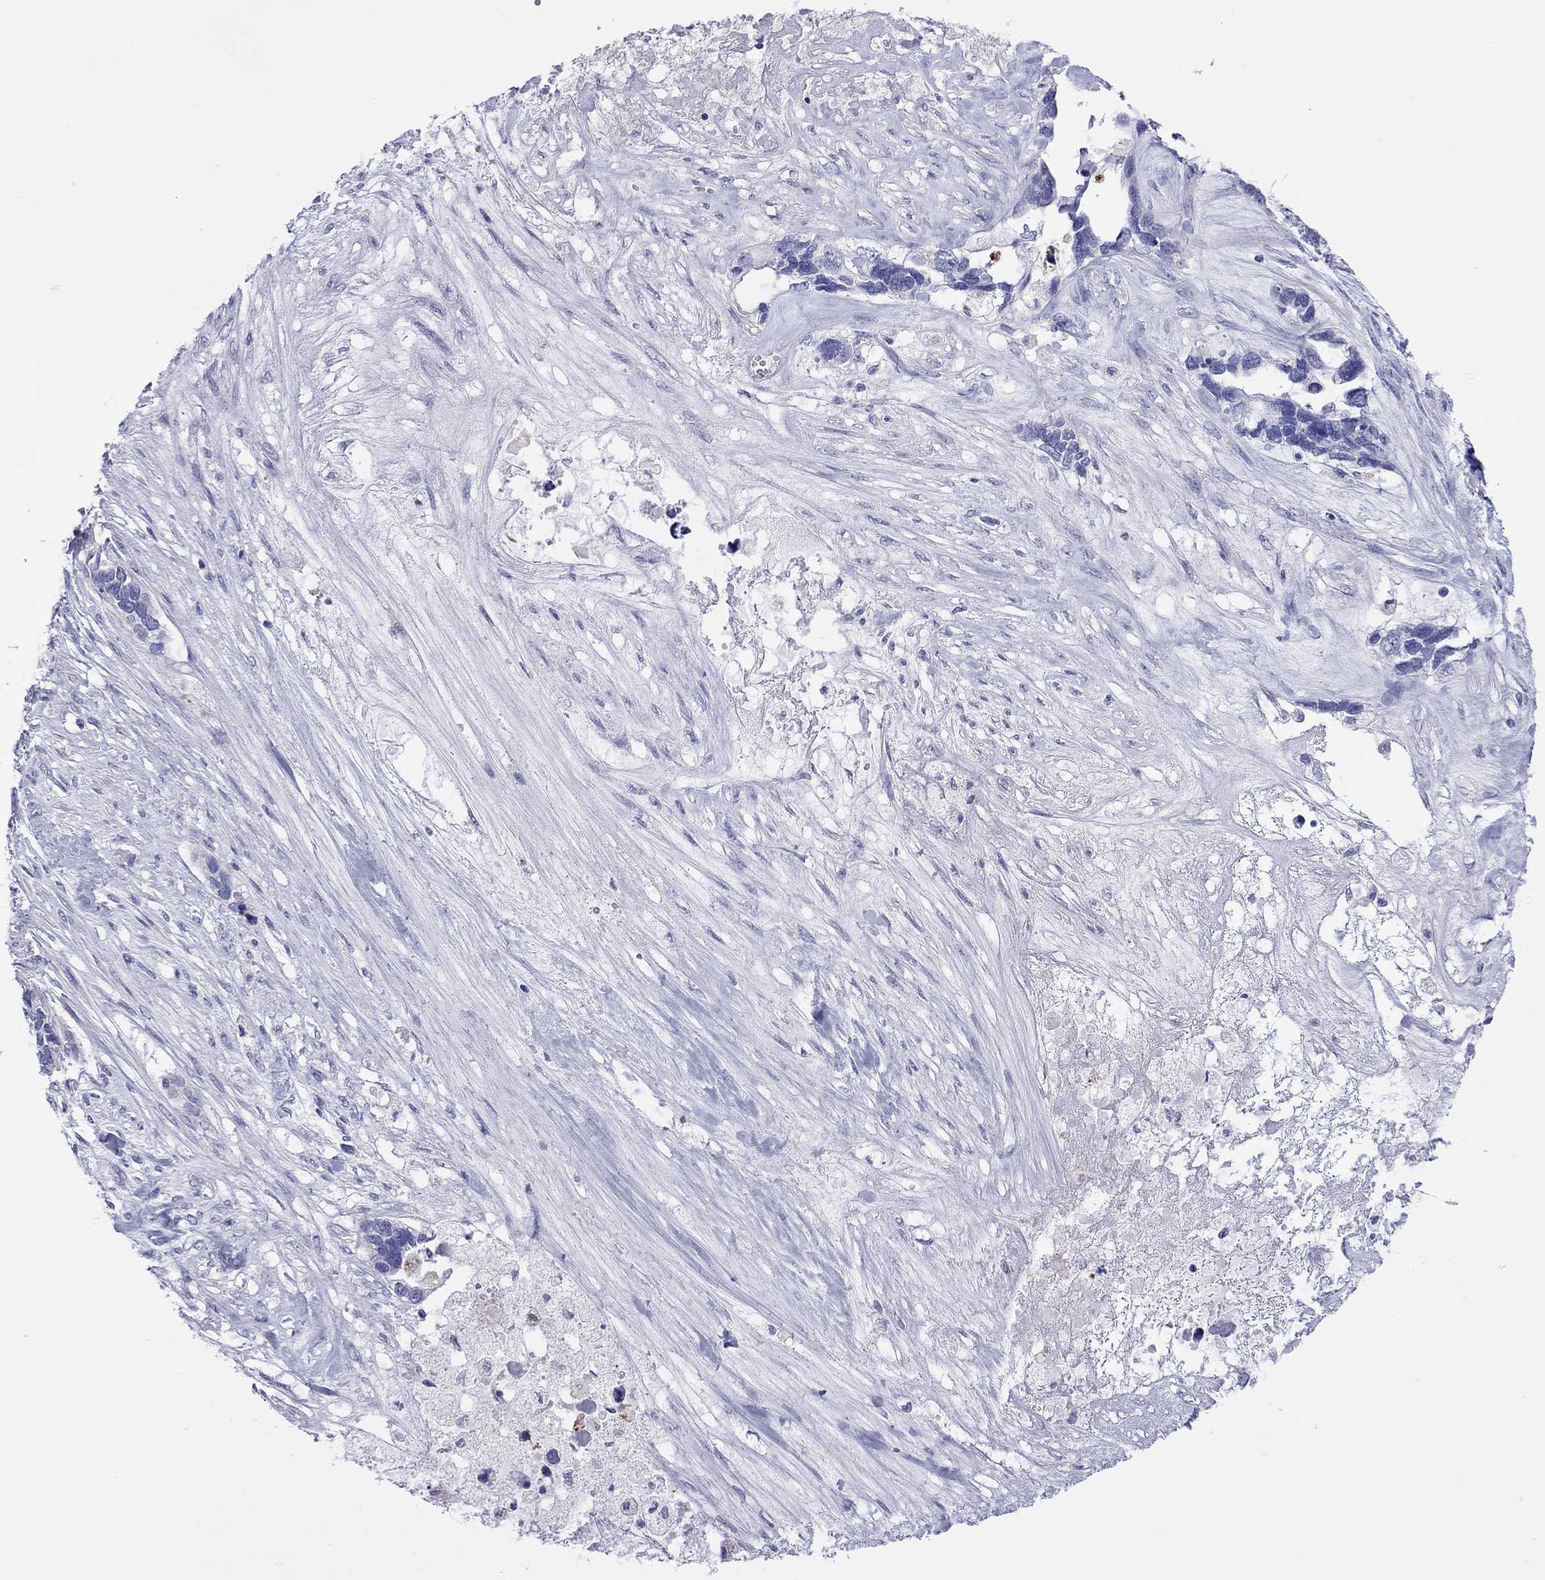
{"staining": {"intensity": "negative", "quantity": "none", "location": "none"}, "tissue": "ovarian cancer", "cell_type": "Tumor cells", "image_type": "cancer", "snomed": [{"axis": "morphology", "description": "Cystadenocarcinoma, serous, NOS"}, {"axis": "topography", "description": "Ovary"}], "caption": "Immunohistochemistry histopathology image of neoplastic tissue: ovarian serous cystadenocarcinoma stained with DAB displays no significant protein staining in tumor cells.", "gene": "COL9A1", "patient": {"sex": "female", "age": 54}}